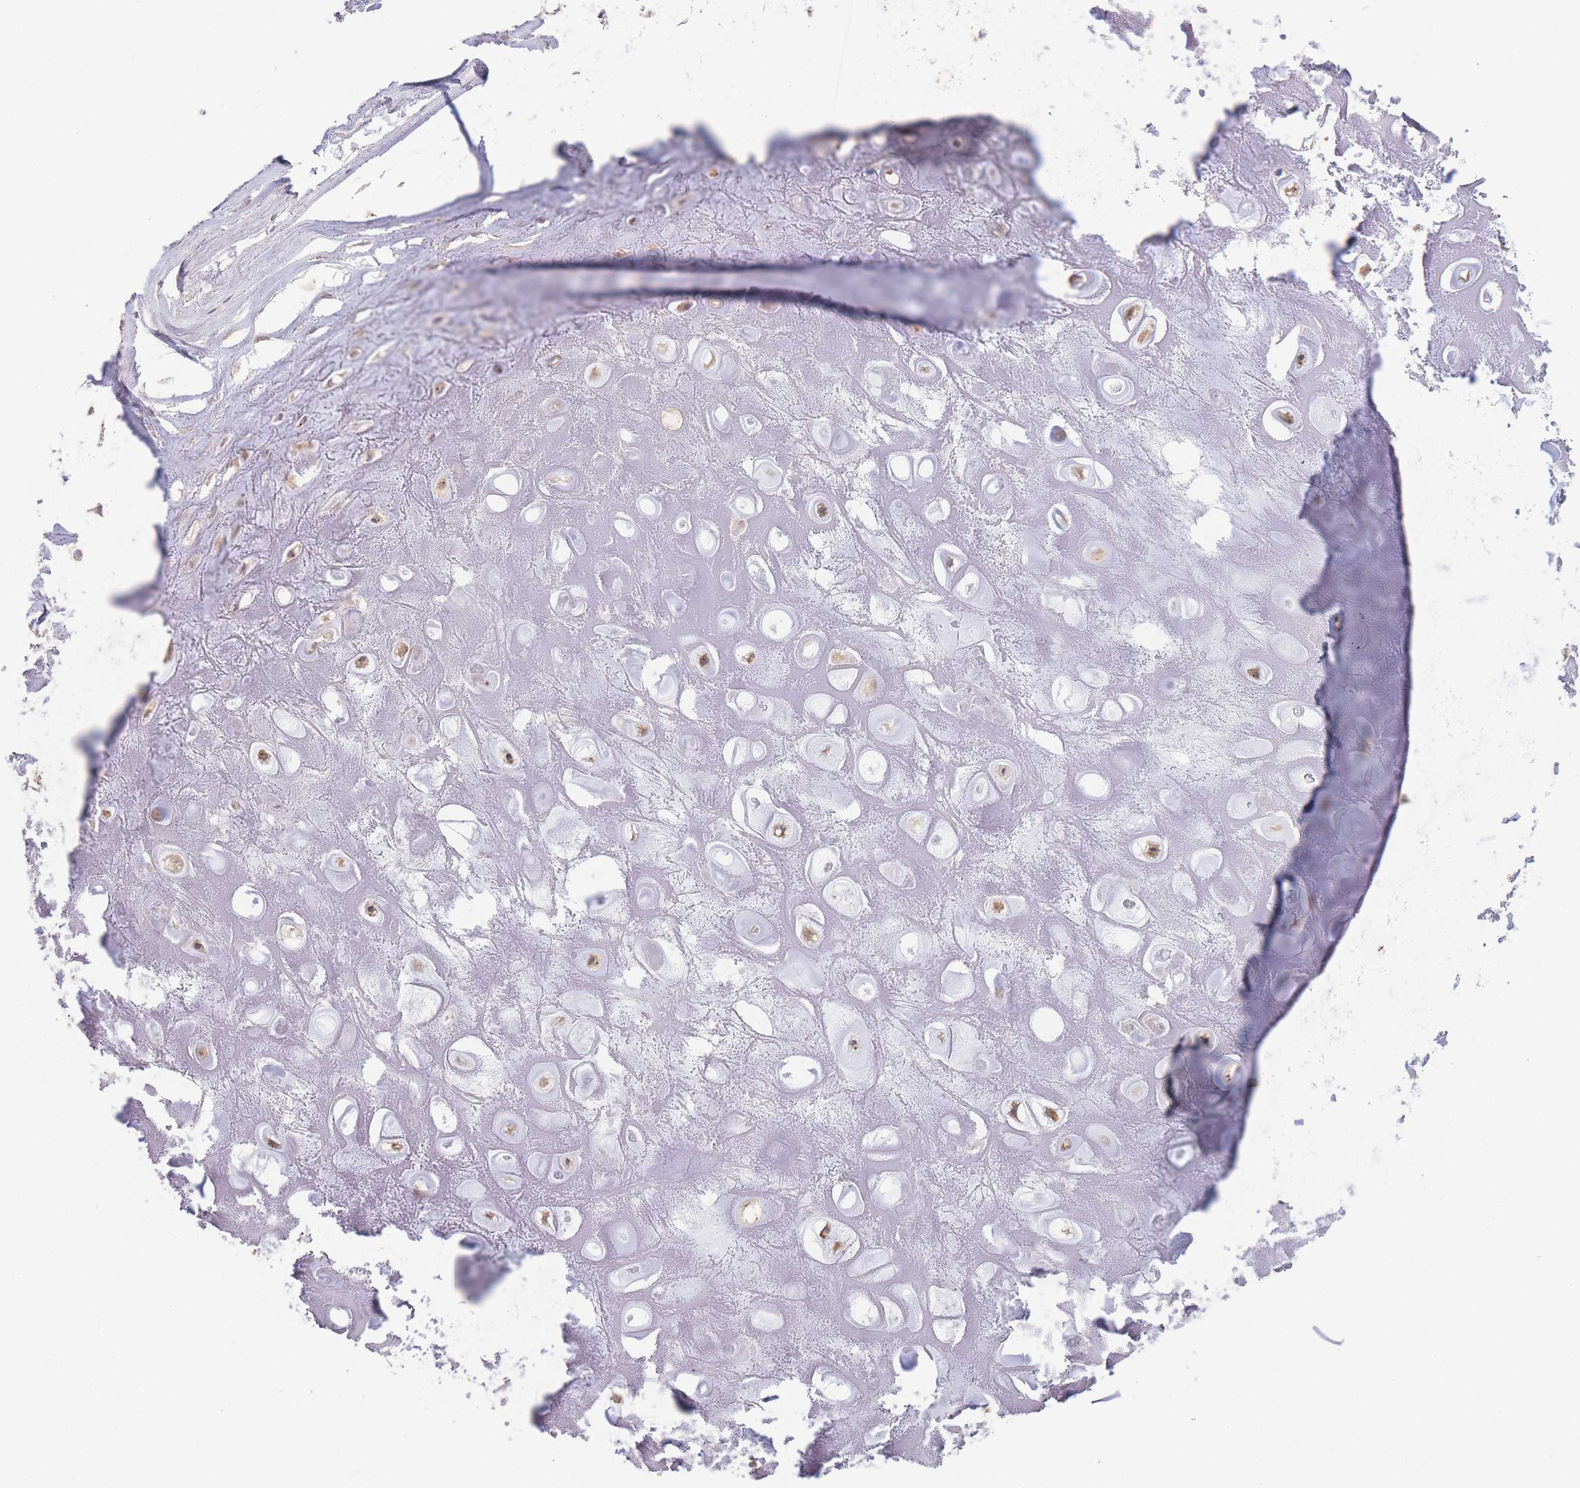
{"staining": {"intensity": "moderate", "quantity": ">75%", "location": "cytoplasmic/membranous"}, "tissue": "adipose tissue", "cell_type": "Adipocytes", "image_type": "normal", "snomed": [{"axis": "morphology", "description": "Normal tissue, NOS"}, {"axis": "topography", "description": "Cartilage tissue"}], "caption": "Moderate cytoplasmic/membranous staining is identified in about >75% of adipocytes in normal adipose tissue. (brown staining indicates protein expression, while blue staining denotes nuclei).", "gene": "STEAP3", "patient": {"sex": "male", "age": 81}}